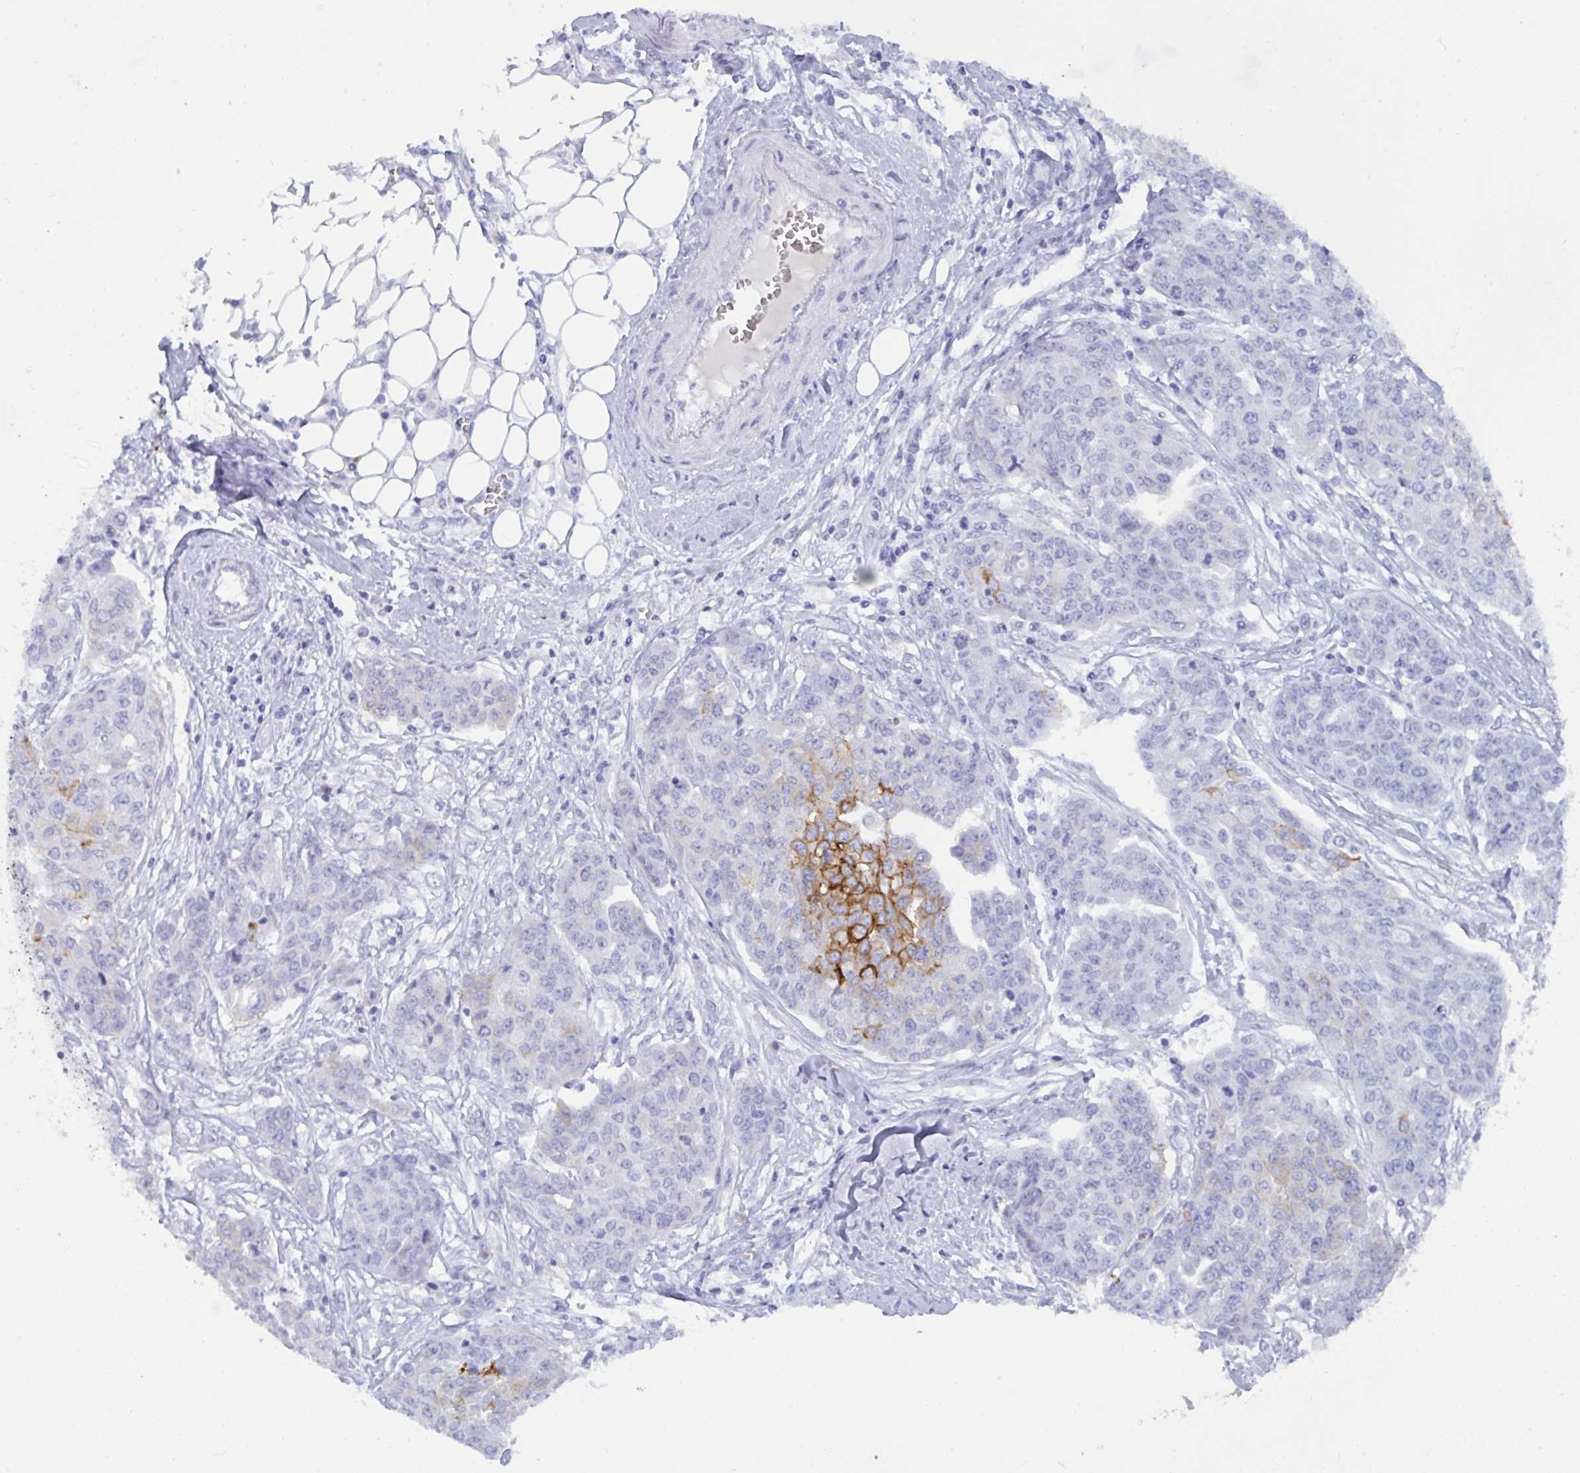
{"staining": {"intensity": "moderate", "quantity": "<25%", "location": "cytoplasmic/membranous"}, "tissue": "ovarian cancer", "cell_type": "Tumor cells", "image_type": "cancer", "snomed": [{"axis": "morphology", "description": "Cystadenocarcinoma, serous, NOS"}, {"axis": "topography", "description": "Soft tissue"}, {"axis": "topography", "description": "Ovary"}], "caption": "The histopathology image displays staining of ovarian cancer (serous cystadenocarcinoma), revealing moderate cytoplasmic/membranous protein positivity (brown color) within tumor cells. The staining was performed using DAB (3,3'-diaminobenzidine), with brown indicating positive protein expression. Nuclei are stained blue with hematoxylin.", "gene": "SLC2A1", "patient": {"sex": "female", "age": 57}}